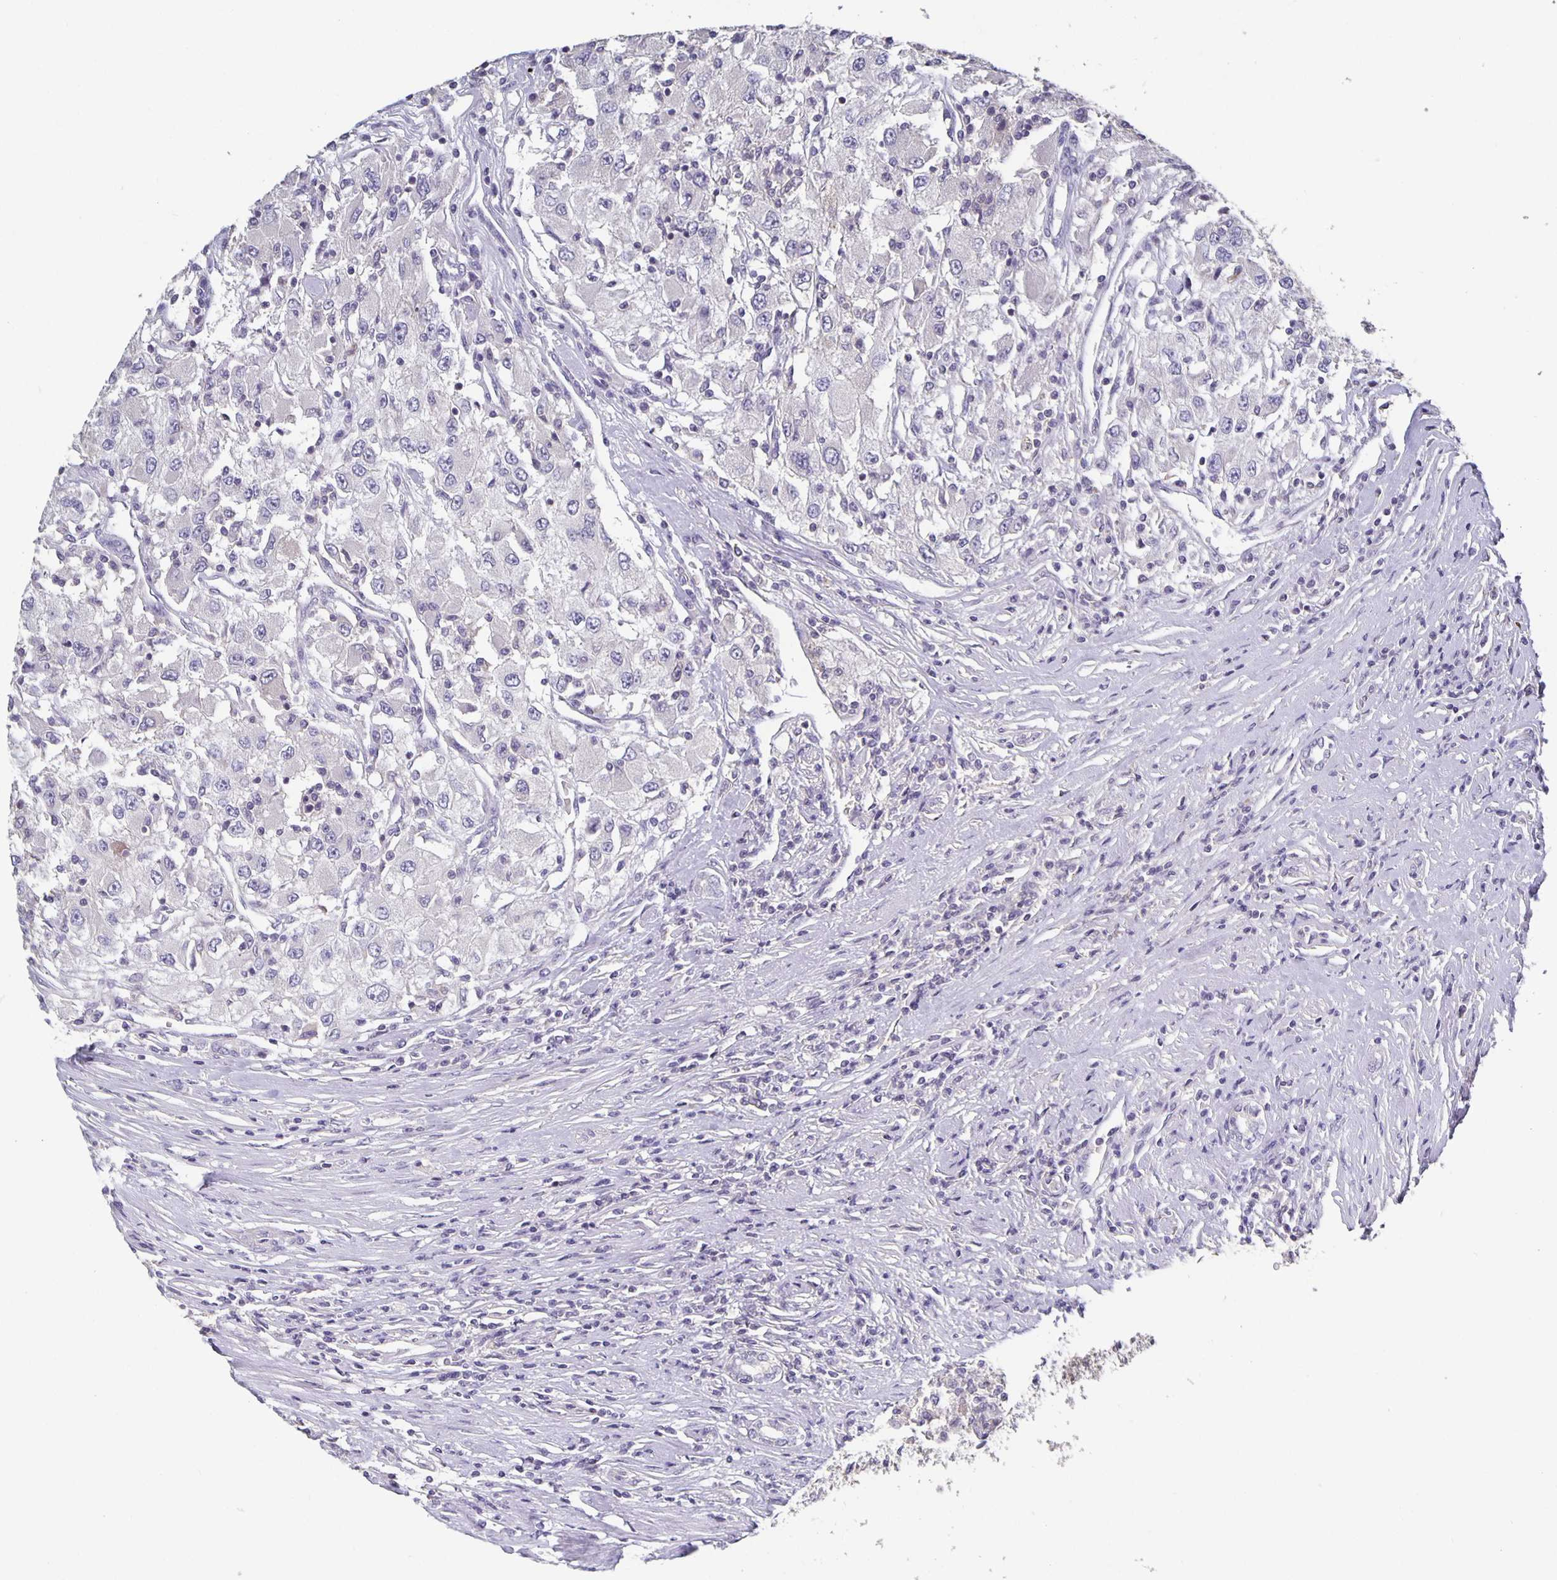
{"staining": {"intensity": "negative", "quantity": "none", "location": "none"}, "tissue": "renal cancer", "cell_type": "Tumor cells", "image_type": "cancer", "snomed": [{"axis": "morphology", "description": "Adenocarcinoma, NOS"}, {"axis": "topography", "description": "Kidney"}], "caption": "DAB (3,3'-diaminobenzidine) immunohistochemical staining of renal cancer reveals no significant staining in tumor cells.", "gene": "GDF15", "patient": {"sex": "female", "age": 67}}